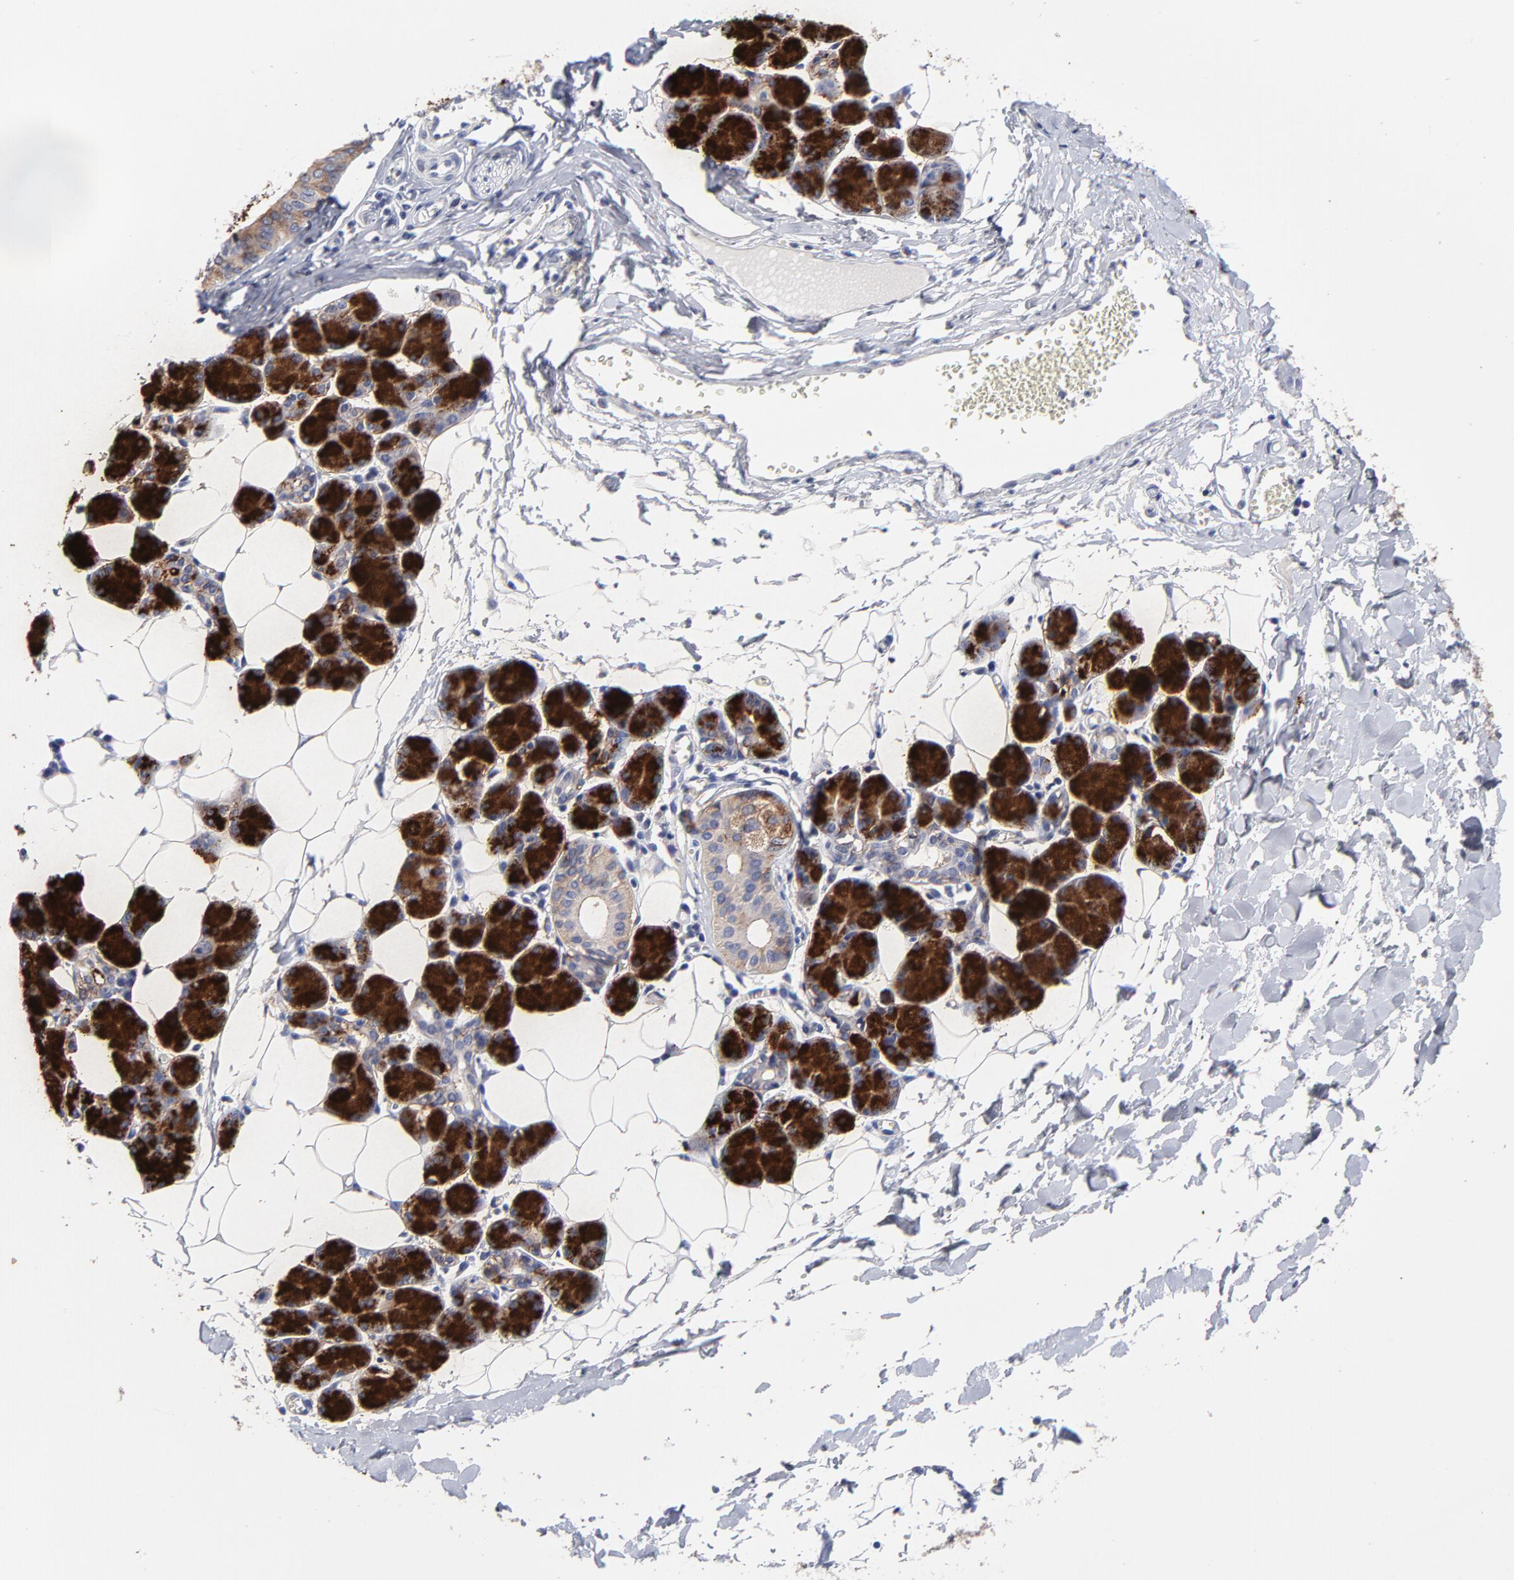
{"staining": {"intensity": "strong", "quantity": "25%-75%", "location": "cytoplasmic/membranous"}, "tissue": "salivary gland", "cell_type": "Glandular cells", "image_type": "normal", "snomed": [{"axis": "morphology", "description": "Normal tissue, NOS"}, {"axis": "morphology", "description": "Adenoma, NOS"}, {"axis": "topography", "description": "Salivary gland"}], "caption": "Unremarkable salivary gland was stained to show a protein in brown. There is high levels of strong cytoplasmic/membranous positivity in approximately 25%-75% of glandular cells. (IHC, brightfield microscopy, high magnification).", "gene": "CXADR", "patient": {"sex": "female", "age": 32}}